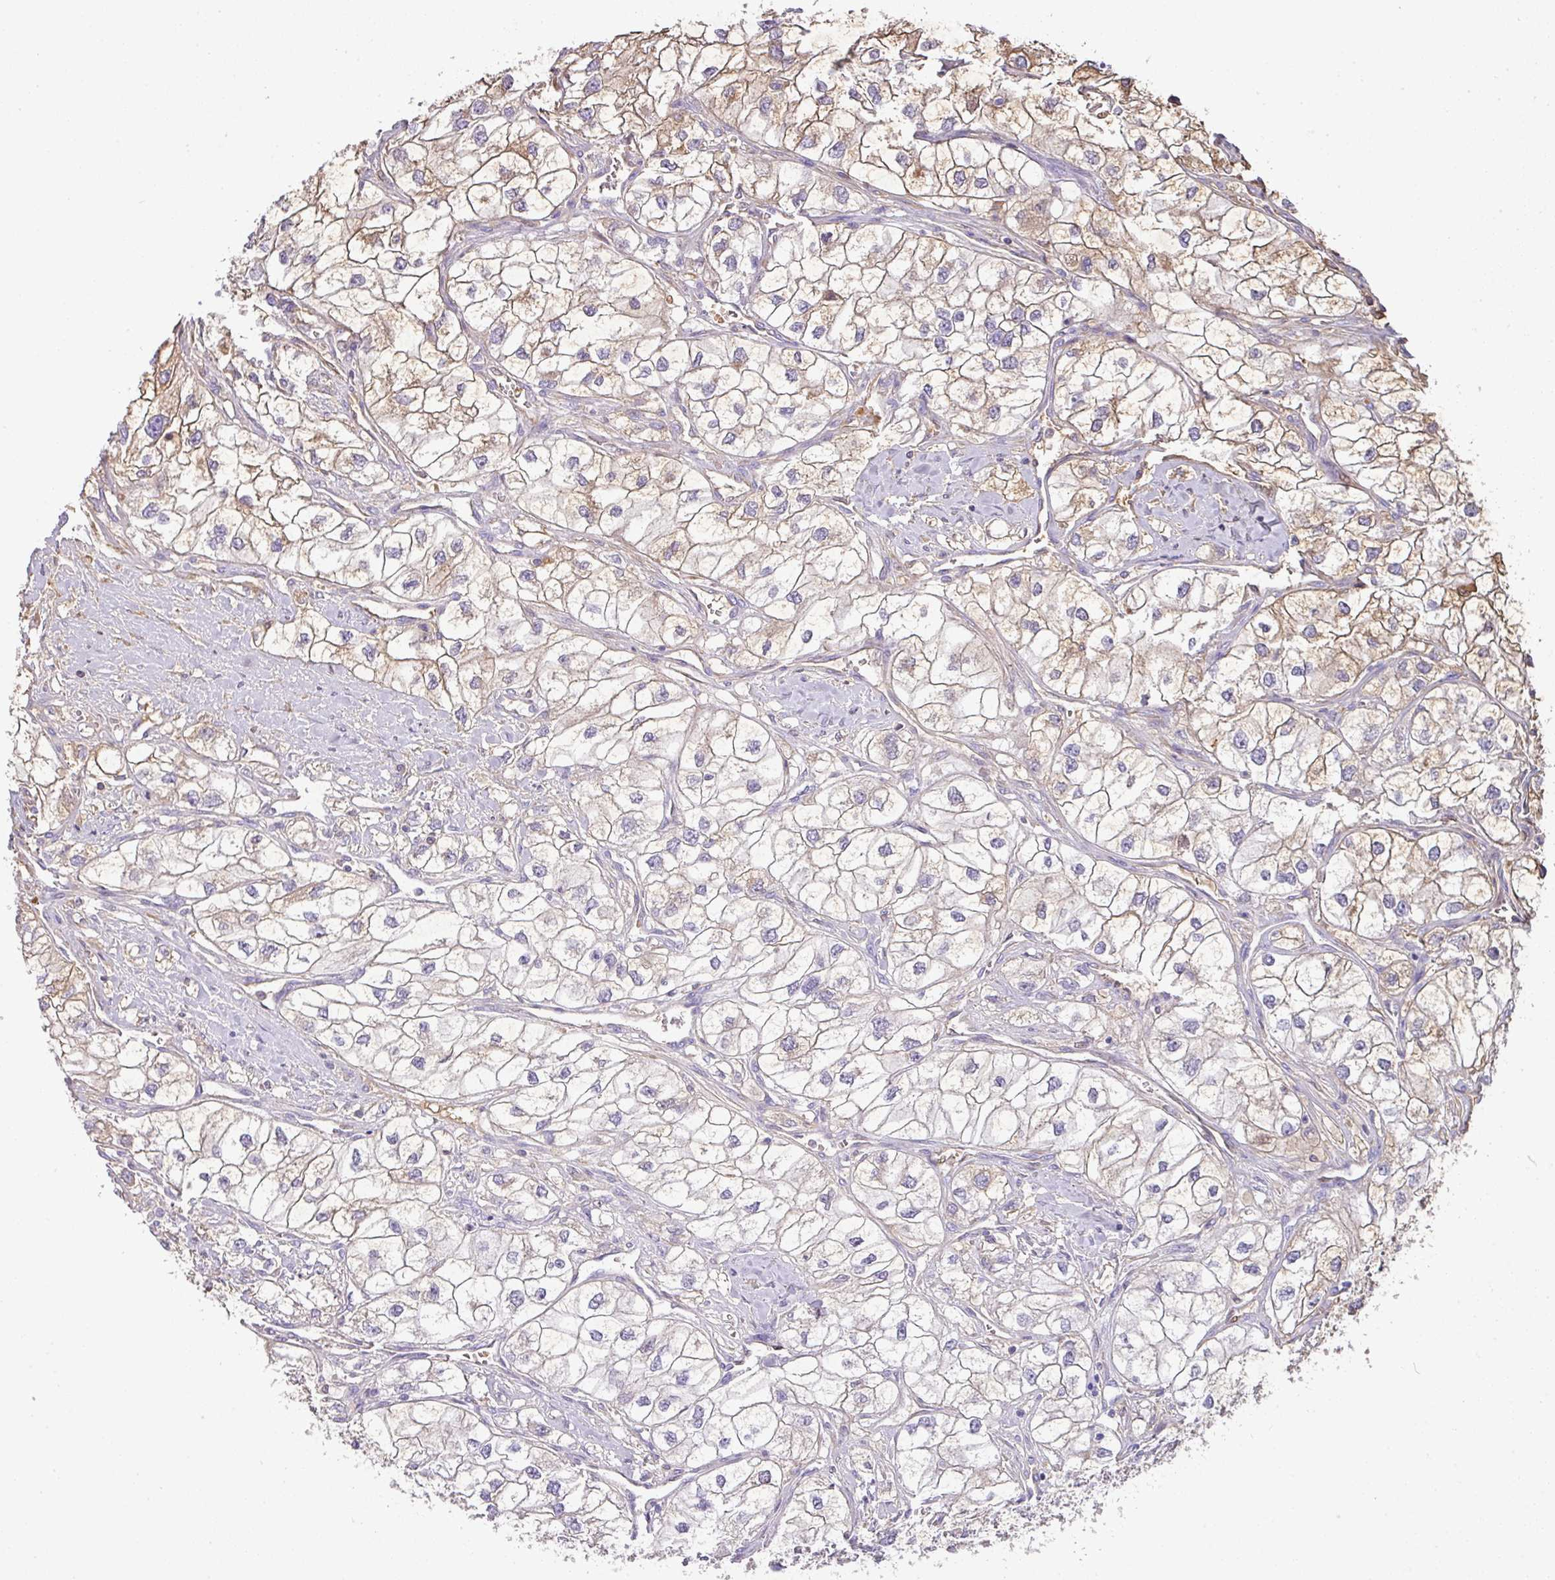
{"staining": {"intensity": "weak", "quantity": "<25%", "location": "cytoplasmic/membranous"}, "tissue": "renal cancer", "cell_type": "Tumor cells", "image_type": "cancer", "snomed": [{"axis": "morphology", "description": "Adenocarcinoma, NOS"}, {"axis": "topography", "description": "Kidney"}], "caption": "Tumor cells are negative for protein expression in human adenocarcinoma (renal). The staining was performed using DAB to visualize the protein expression in brown, while the nuclei were stained in blue with hematoxylin (Magnification: 20x).", "gene": "CCZ1", "patient": {"sex": "male", "age": 59}}